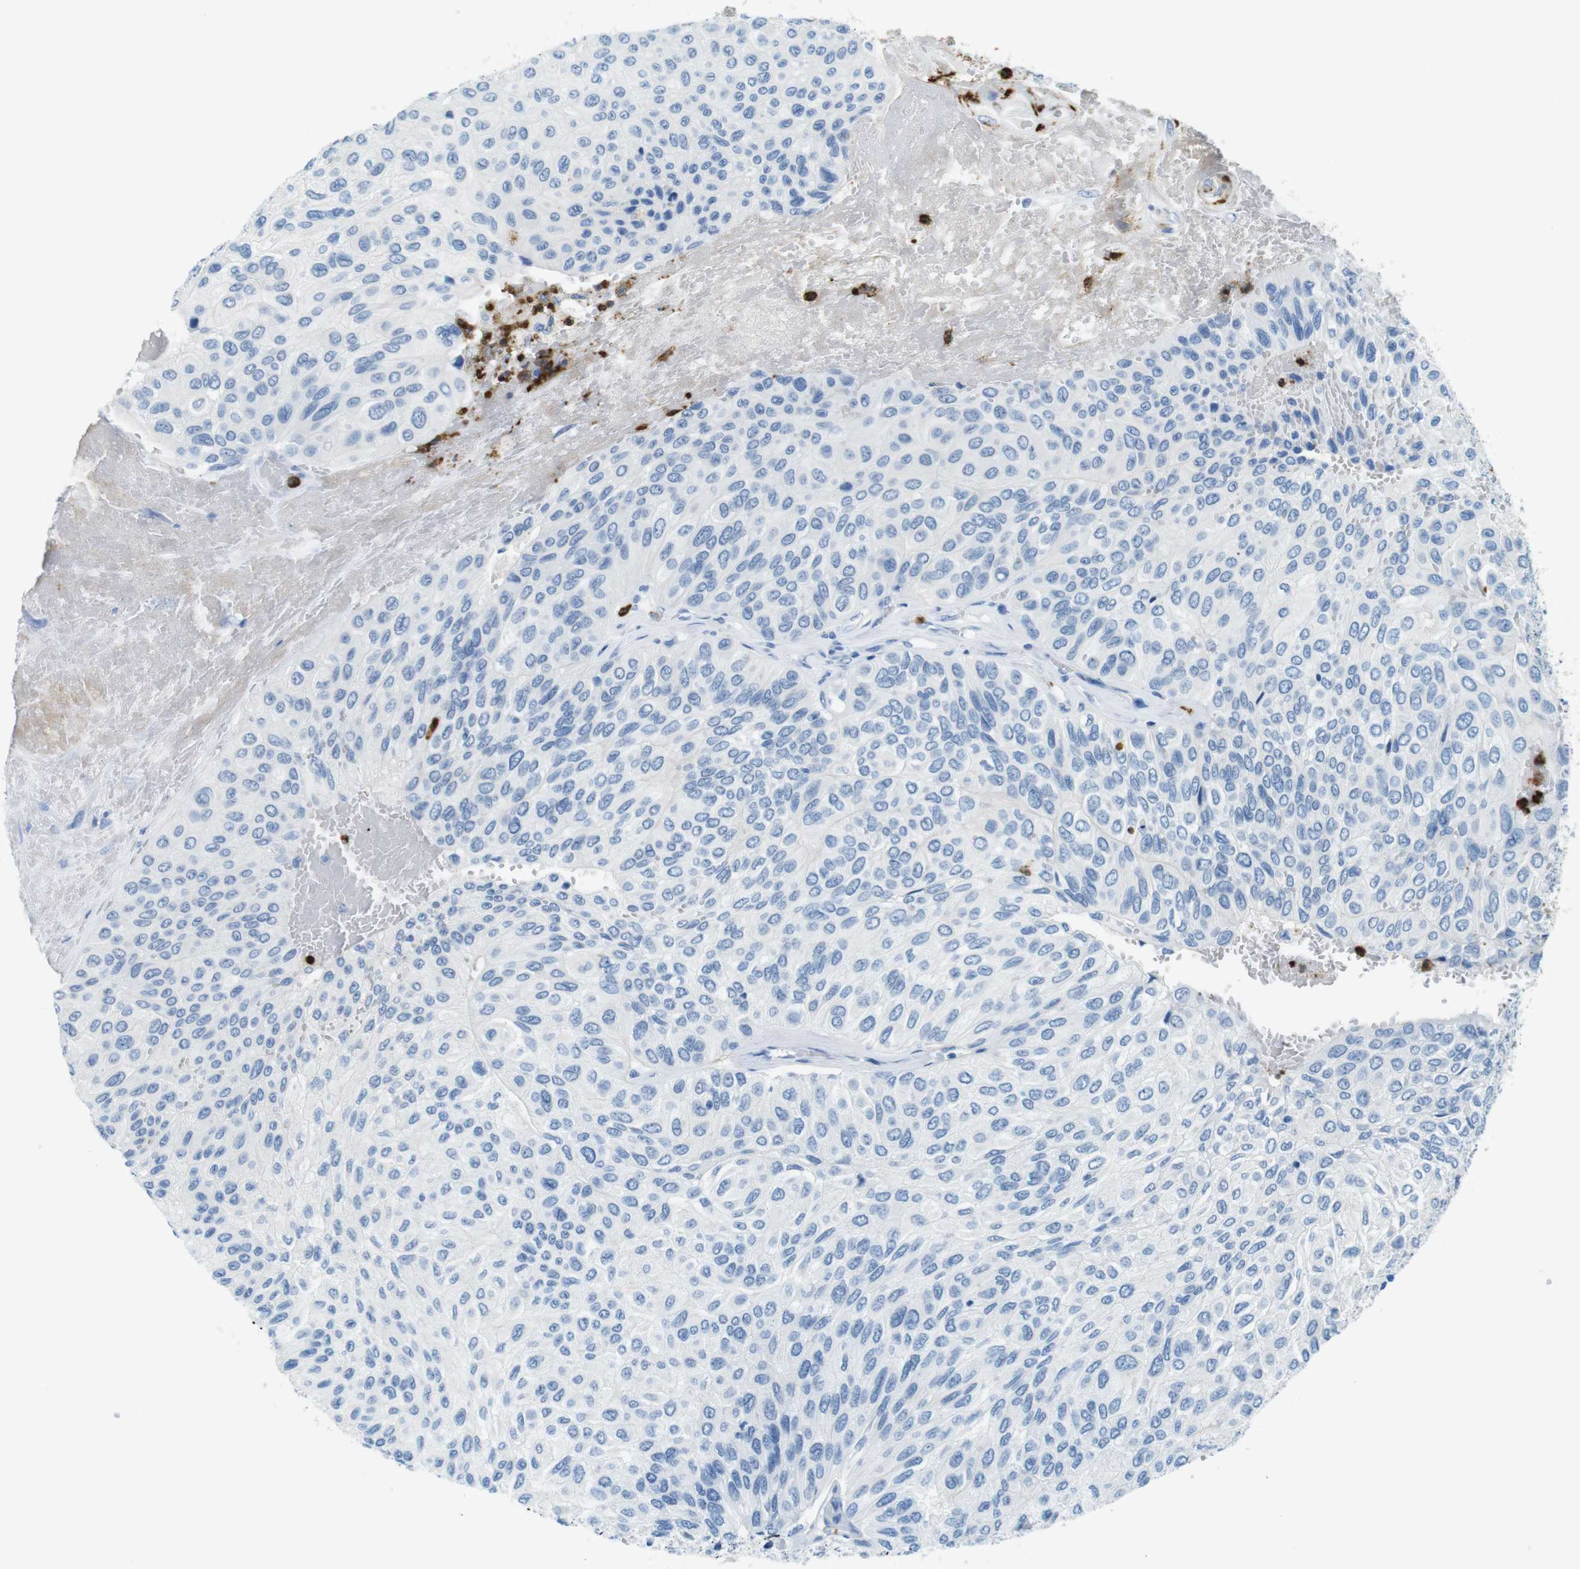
{"staining": {"intensity": "negative", "quantity": "none", "location": "none"}, "tissue": "urothelial cancer", "cell_type": "Tumor cells", "image_type": "cancer", "snomed": [{"axis": "morphology", "description": "Urothelial carcinoma, High grade"}, {"axis": "topography", "description": "Urinary bladder"}], "caption": "This is an IHC histopathology image of human urothelial cancer. There is no expression in tumor cells.", "gene": "MCEMP1", "patient": {"sex": "male", "age": 66}}